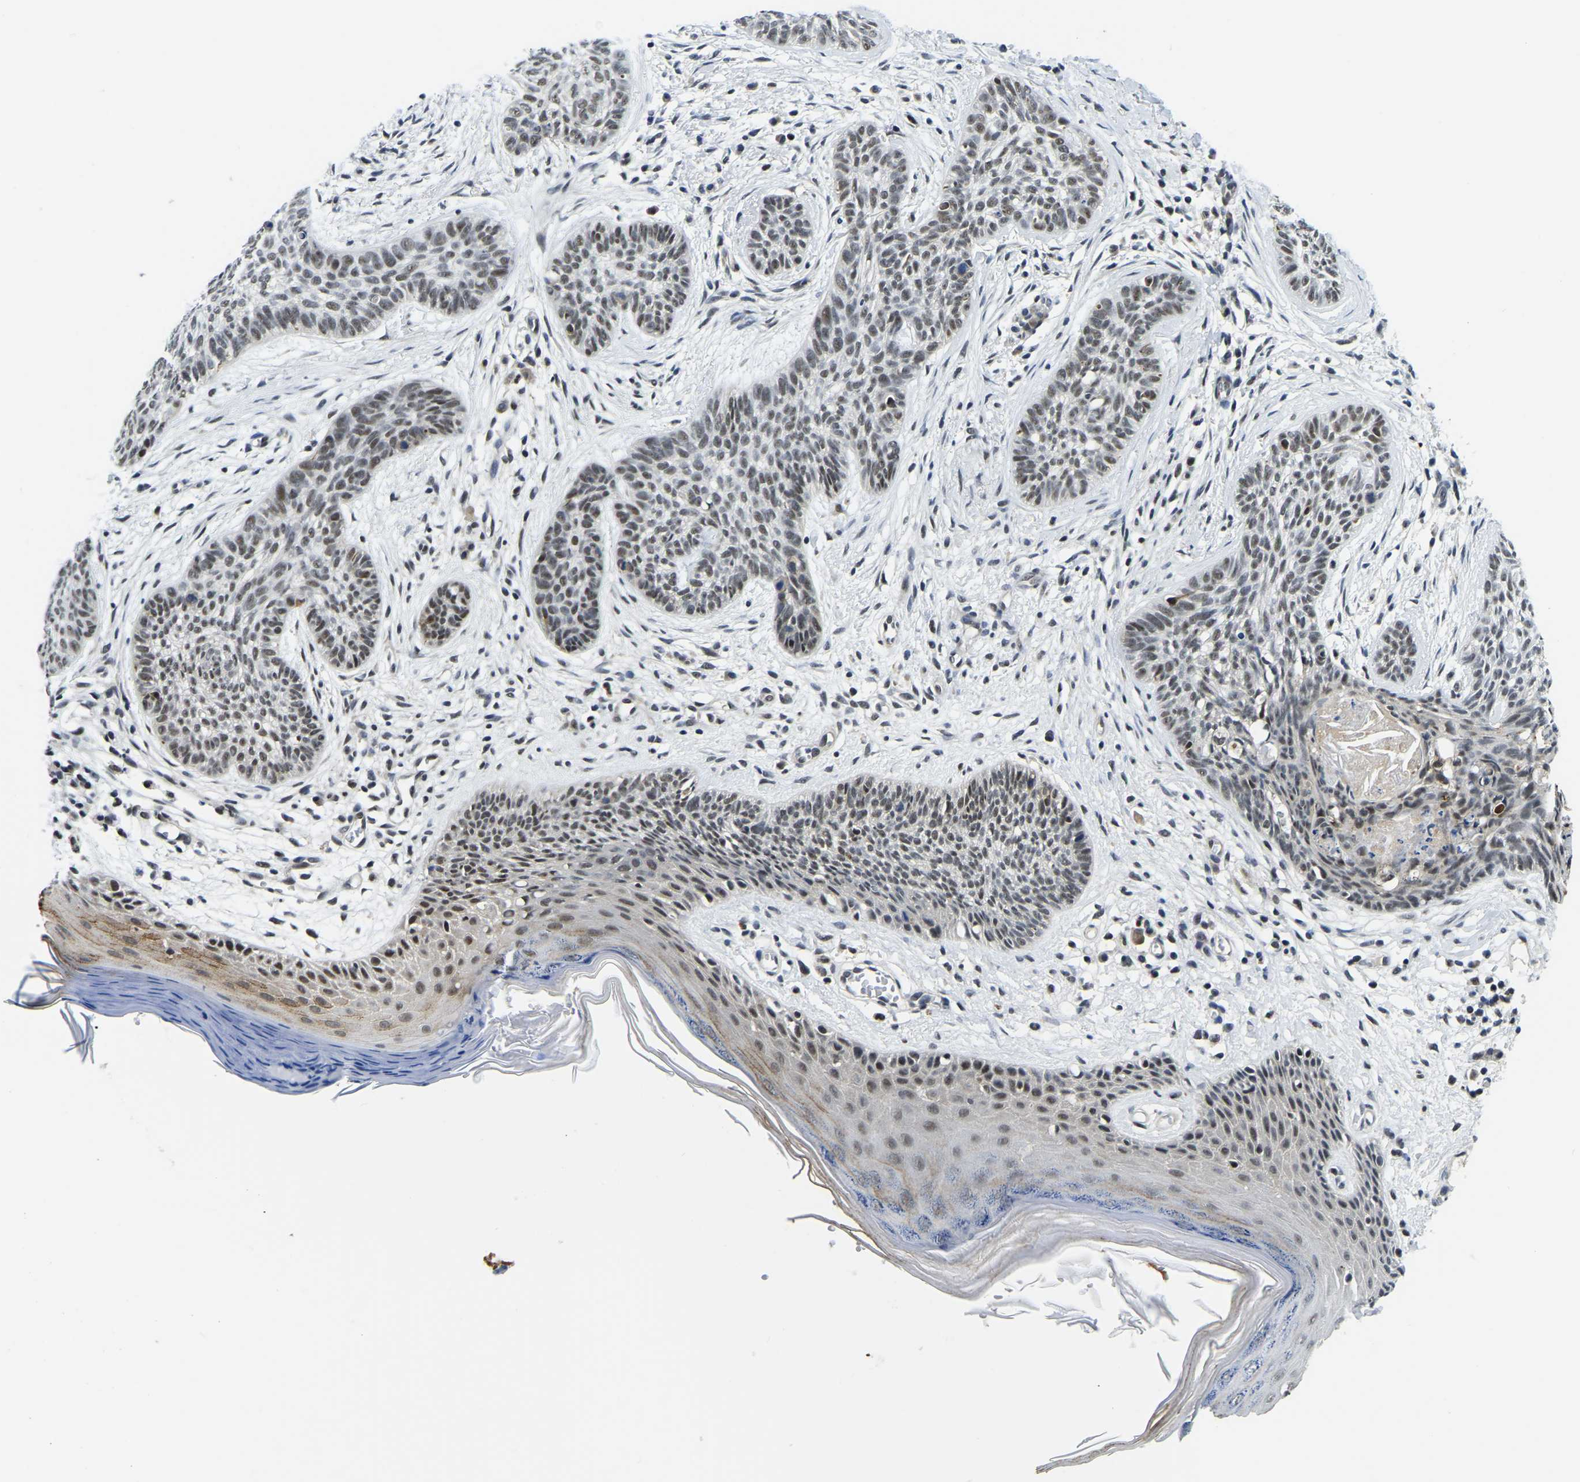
{"staining": {"intensity": "weak", "quantity": ">75%", "location": "nuclear"}, "tissue": "skin cancer", "cell_type": "Tumor cells", "image_type": "cancer", "snomed": [{"axis": "morphology", "description": "Basal cell carcinoma"}, {"axis": "topography", "description": "Skin"}], "caption": "This is a micrograph of immunohistochemistry (IHC) staining of basal cell carcinoma (skin), which shows weak staining in the nuclear of tumor cells.", "gene": "POLDIP3", "patient": {"sex": "female", "age": 59}}